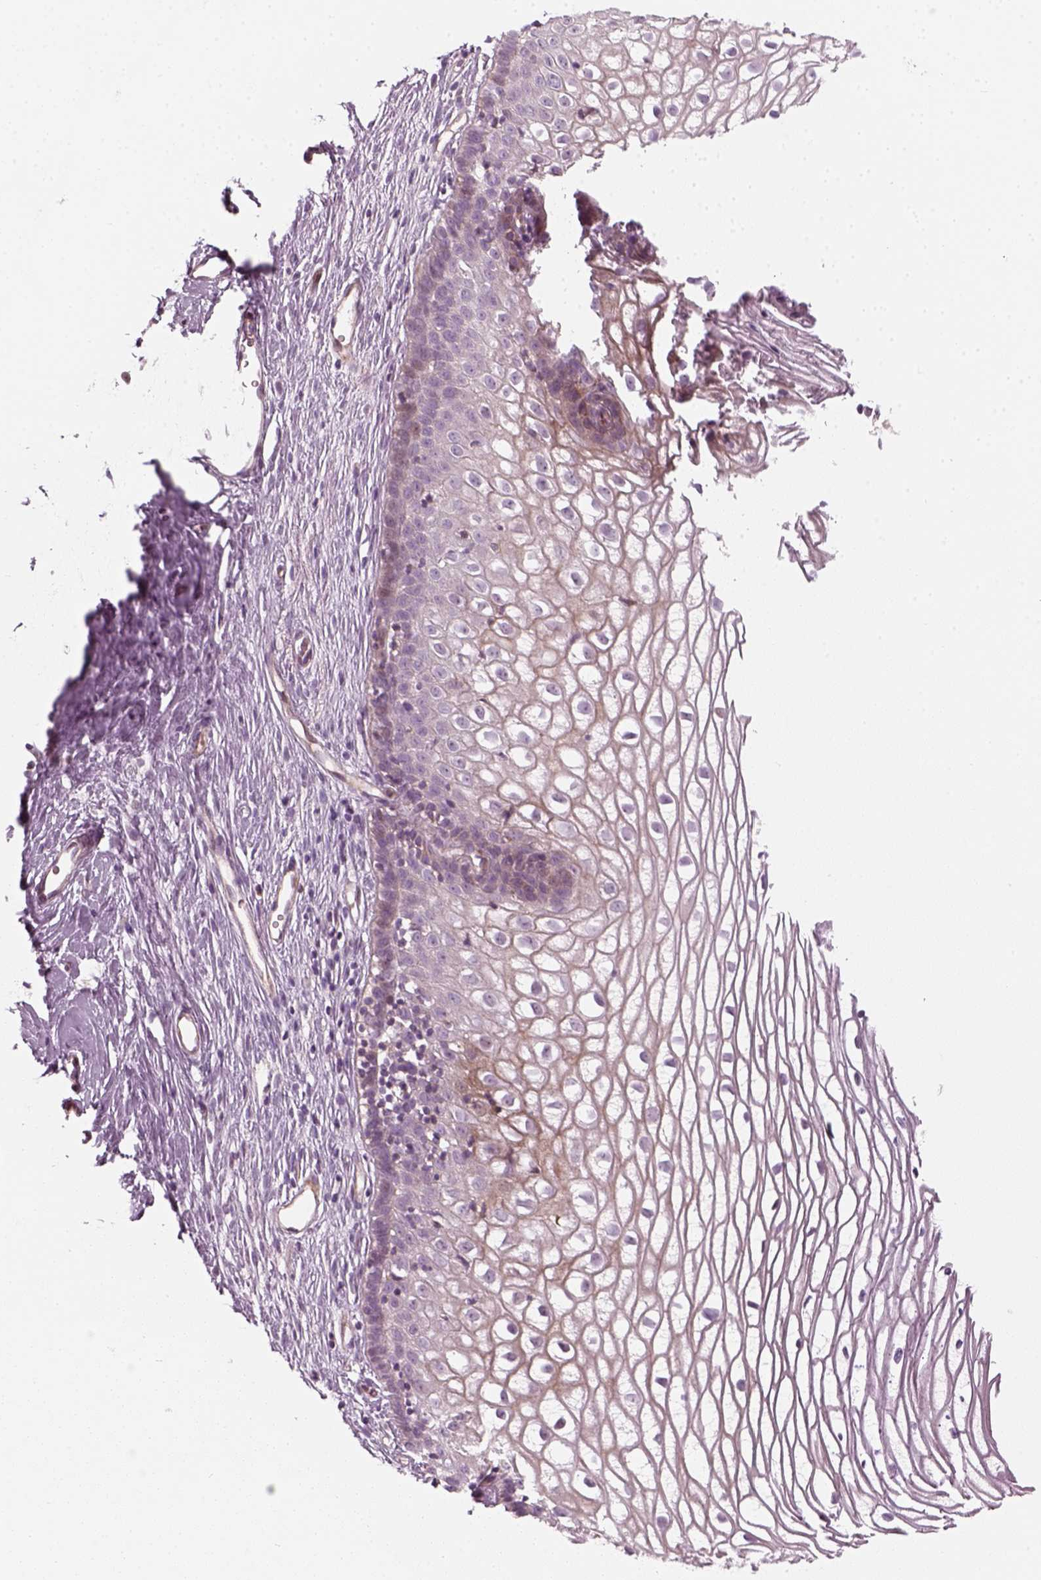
{"staining": {"intensity": "moderate", "quantity": "25%-75%", "location": "cytoplasmic/membranous"}, "tissue": "cervix", "cell_type": "Glandular cells", "image_type": "normal", "snomed": [{"axis": "morphology", "description": "Normal tissue, NOS"}, {"axis": "topography", "description": "Cervix"}], "caption": "Protein expression analysis of unremarkable cervix demonstrates moderate cytoplasmic/membranous expression in about 25%-75% of glandular cells.", "gene": "DNASE1L1", "patient": {"sex": "female", "age": 40}}